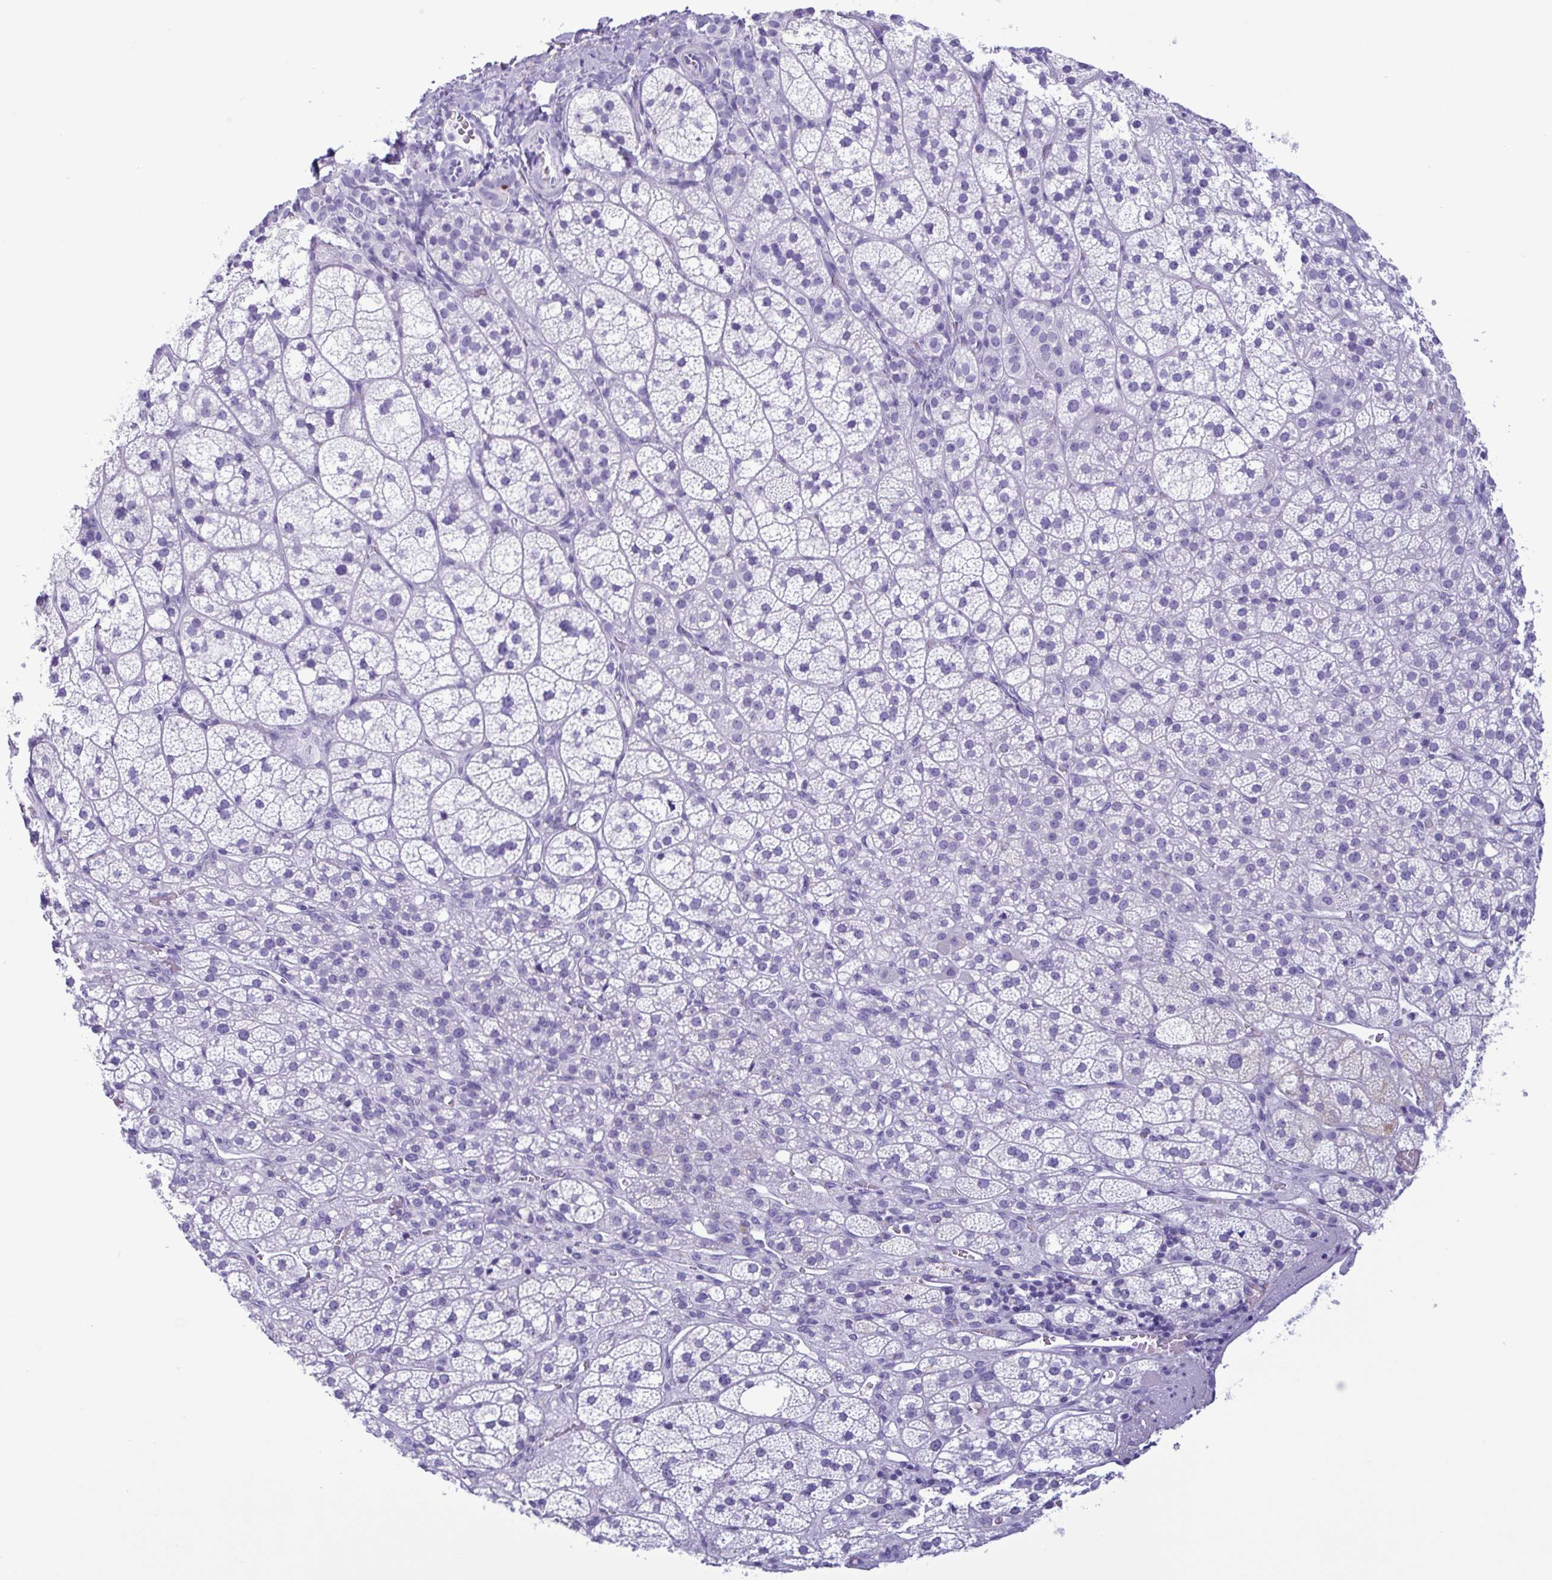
{"staining": {"intensity": "negative", "quantity": "none", "location": "none"}, "tissue": "adrenal gland", "cell_type": "Glandular cells", "image_type": "normal", "snomed": [{"axis": "morphology", "description": "Normal tissue, NOS"}, {"axis": "topography", "description": "Adrenal gland"}], "caption": "This photomicrograph is of benign adrenal gland stained with immunohistochemistry (IHC) to label a protein in brown with the nuclei are counter-stained blue. There is no positivity in glandular cells. (DAB immunohistochemistry, high magnification).", "gene": "LTF", "patient": {"sex": "female", "age": 60}}